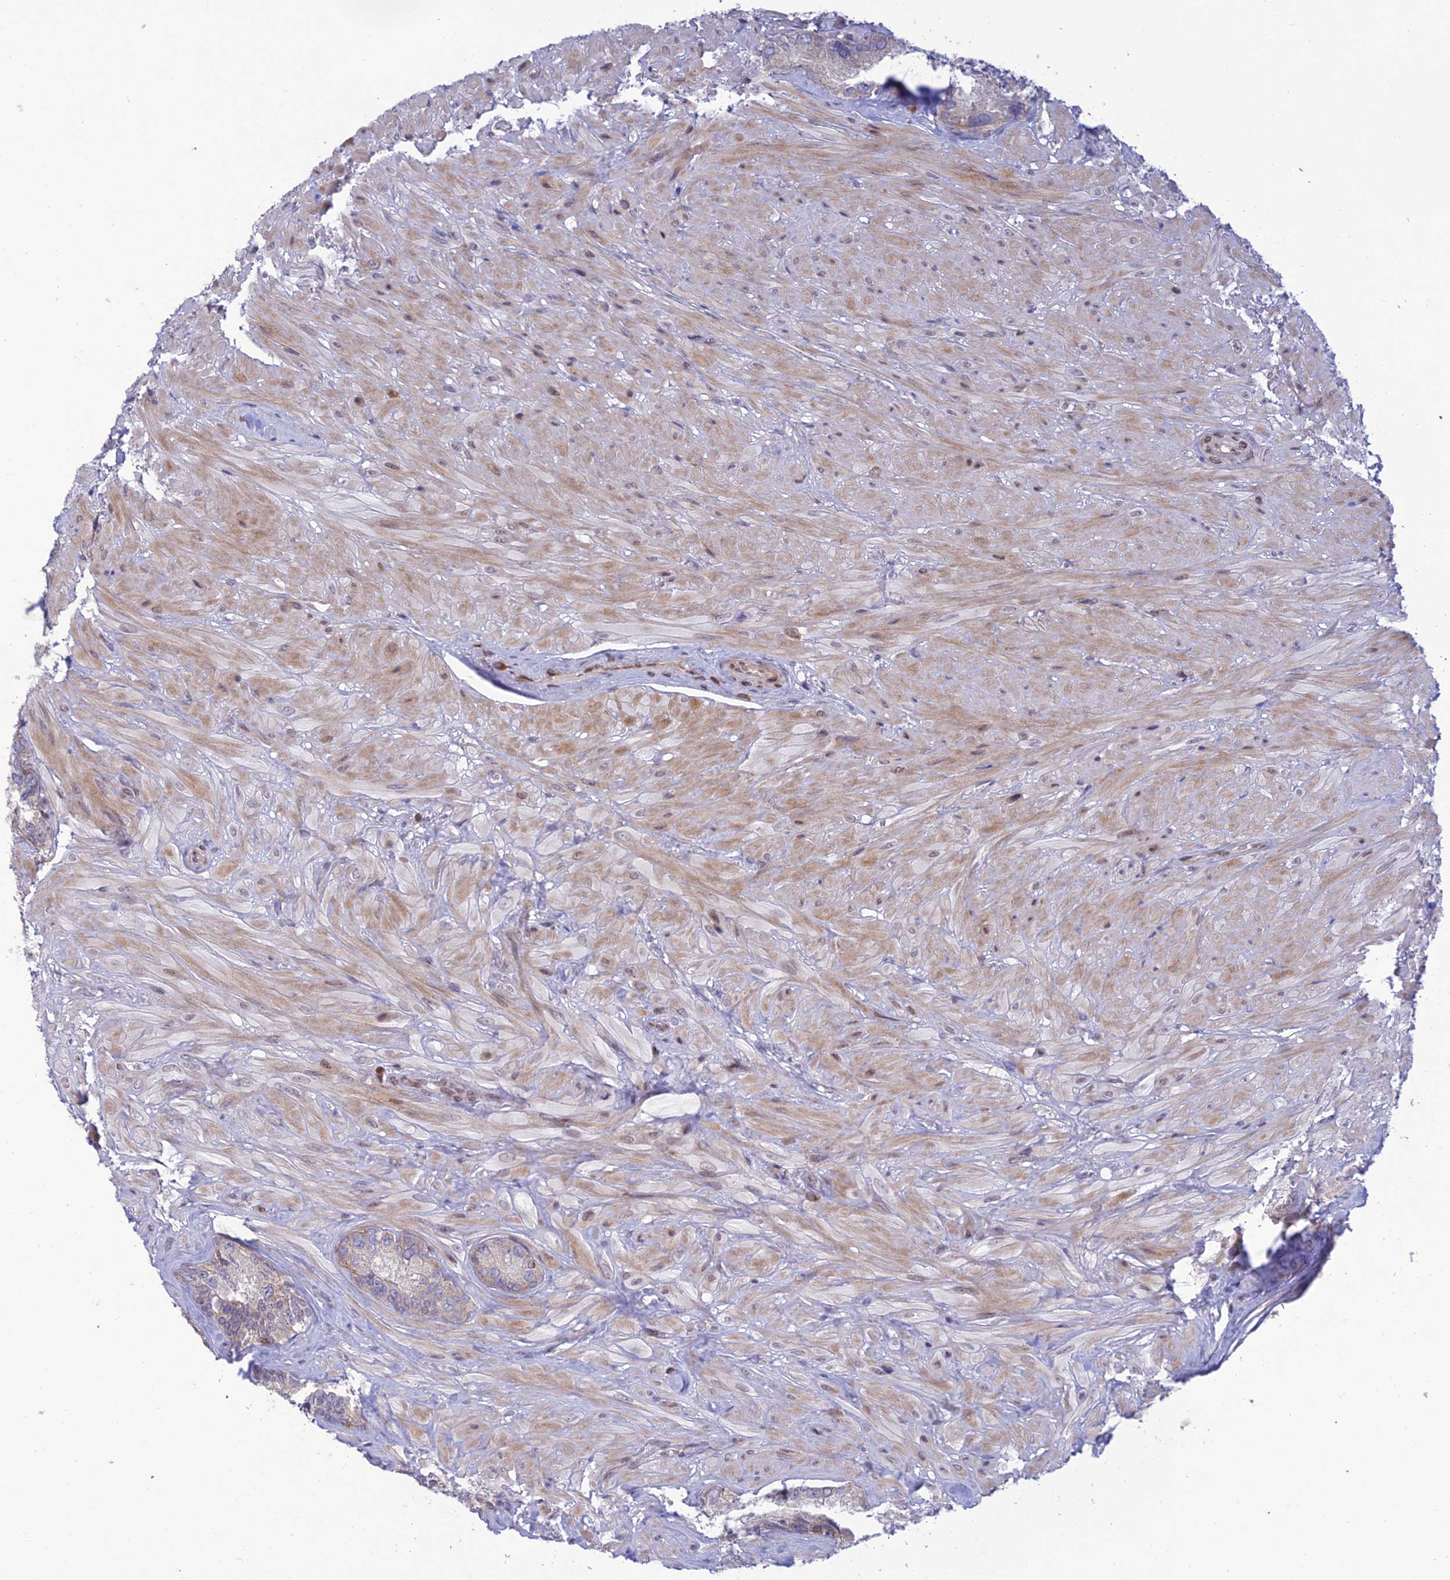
{"staining": {"intensity": "weak", "quantity": "<25%", "location": "cytoplasmic/membranous"}, "tissue": "seminal vesicle", "cell_type": "Glandular cells", "image_type": "normal", "snomed": [{"axis": "morphology", "description": "Normal tissue, NOS"}, {"axis": "topography", "description": "Seminal veicle"}, {"axis": "topography", "description": "Peripheral nerve tissue"}], "caption": "The immunohistochemistry photomicrograph has no significant positivity in glandular cells of seminal vesicle.", "gene": "FAM76A", "patient": {"sex": "male", "age": 67}}